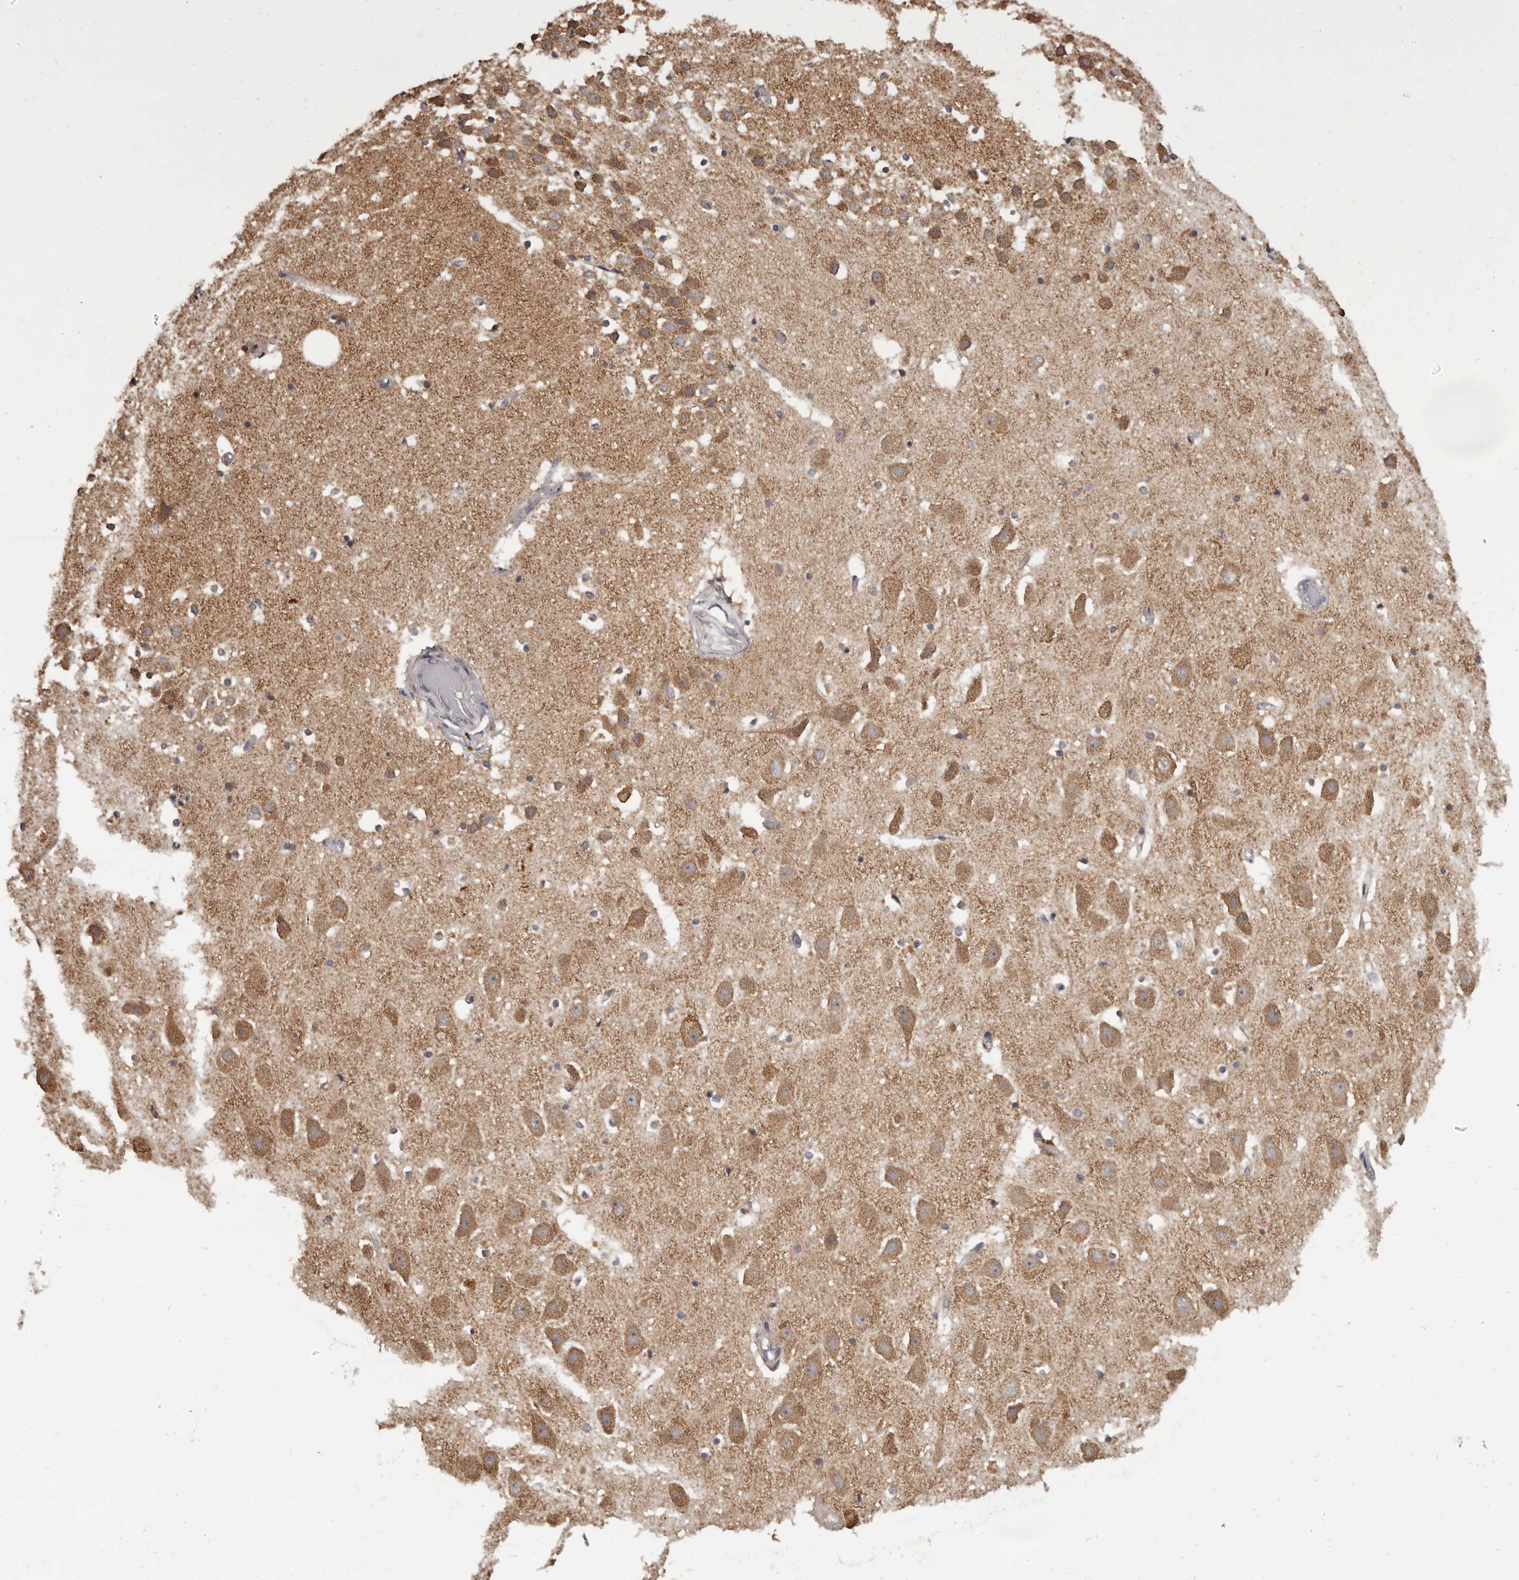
{"staining": {"intensity": "moderate", "quantity": "<25%", "location": "cytoplasmic/membranous"}, "tissue": "hippocampus", "cell_type": "Glial cells", "image_type": "normal", "snomed": [{"axis": "morphology", "description": "Normal tissue, NOS"}, {"axis": "topography", "description": "Hippocampus"}], "caption": "Benign hippocampus shows moderate cytoplasmic/membranous expression in approximately <25% of glial cells, visualized by immunohistochemistry. The staining was performed using DAB, with brown indicating positive protein expression. Nuclei are stained blue with hematoxylin.", "gene": "MGAT5", "patient": {"sex": "female", "age": 52}}